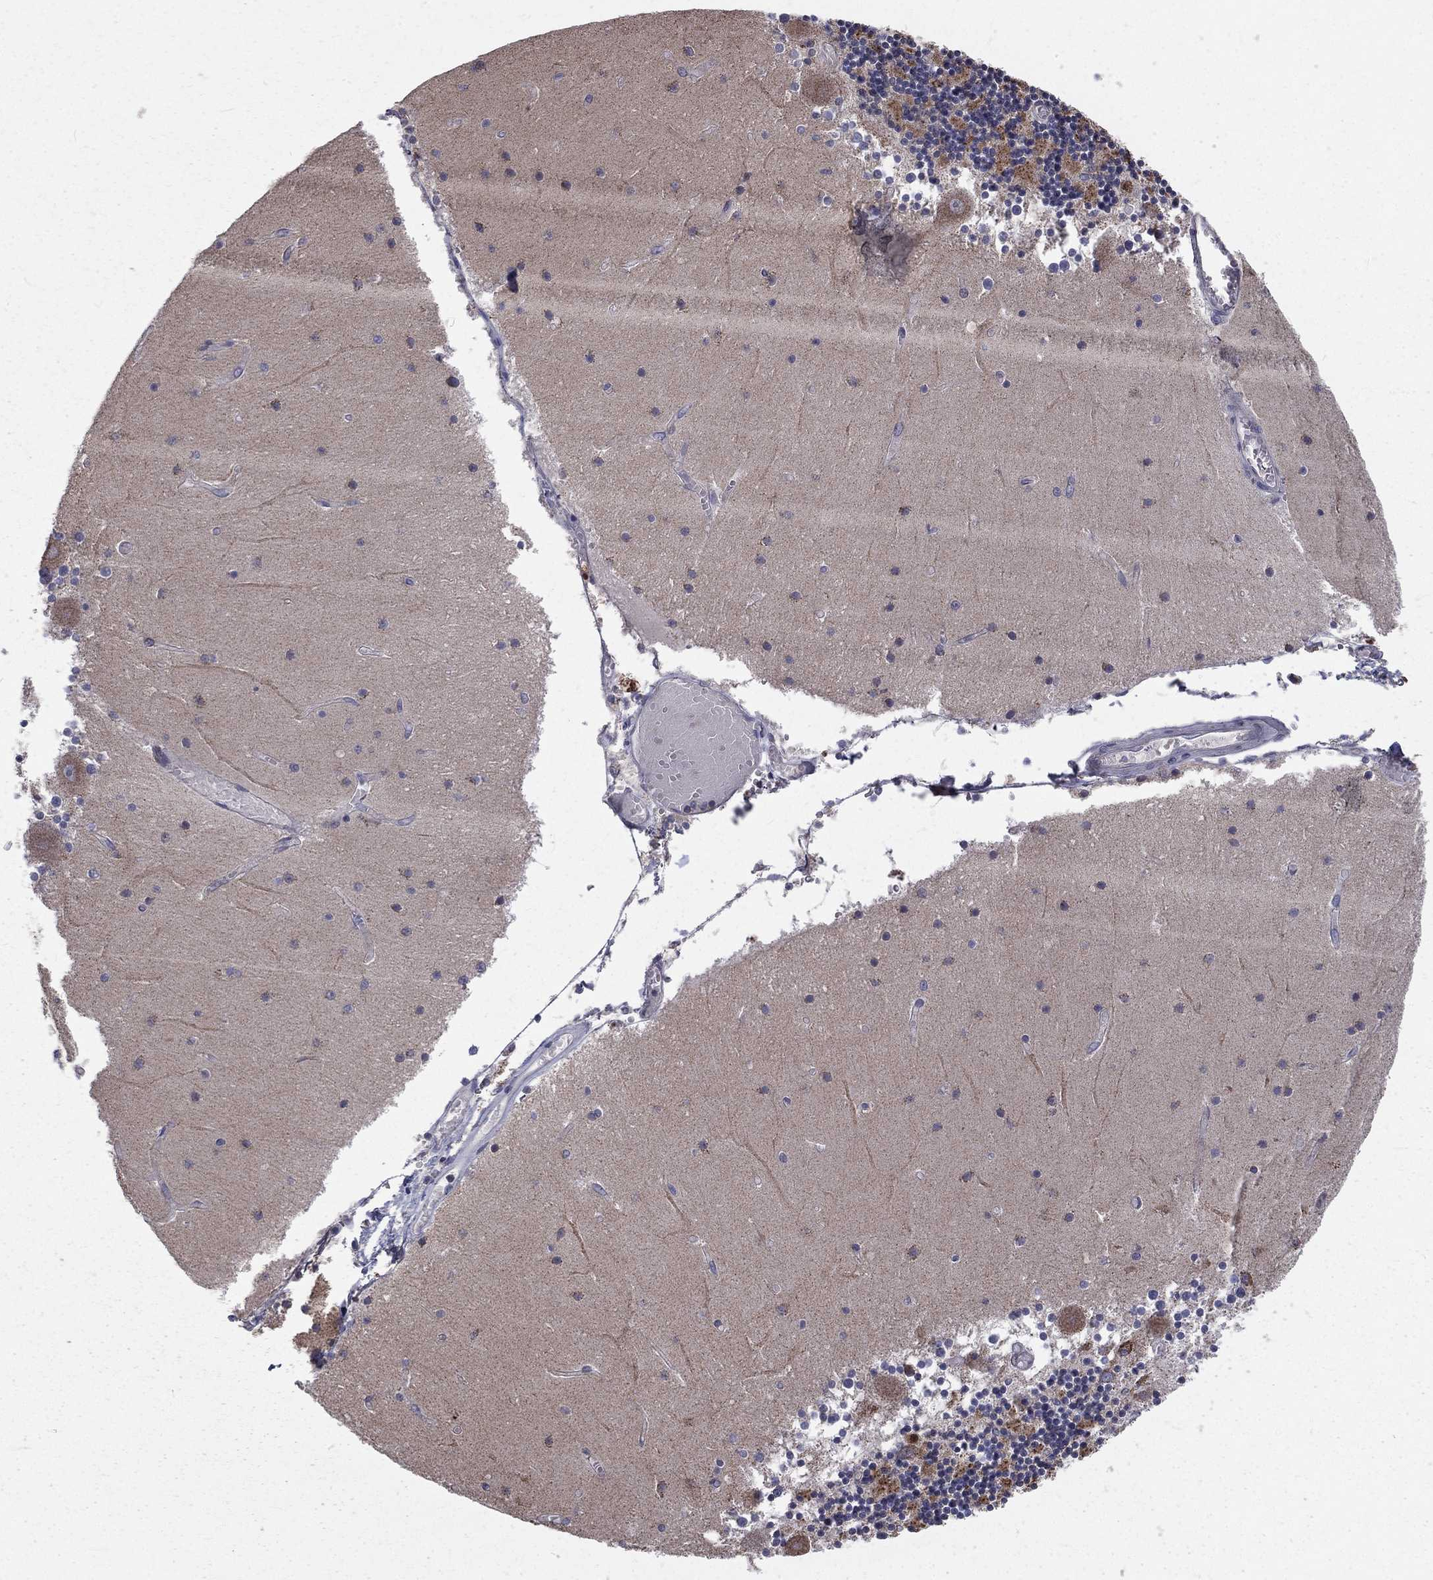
{"staining": {"intensity": "negative", "quantity": "none", "location": "none"}, "tissue": "cerebellum", "cell_type": "Cells in granular layer", "image_type": "normal", "snomed": [{"axis": "morphology", "description": "Normal tissue, NOS"}, {"axis": "topography", "description": "Cerebellum"}], "caption": "Cerebellum was stained to show a protein in brown. There is no significant expression in cells in granular layer. Nuclei are stained in blue.", "gene": "GPD1", "patient": {"sex": "female", "age": 28}}